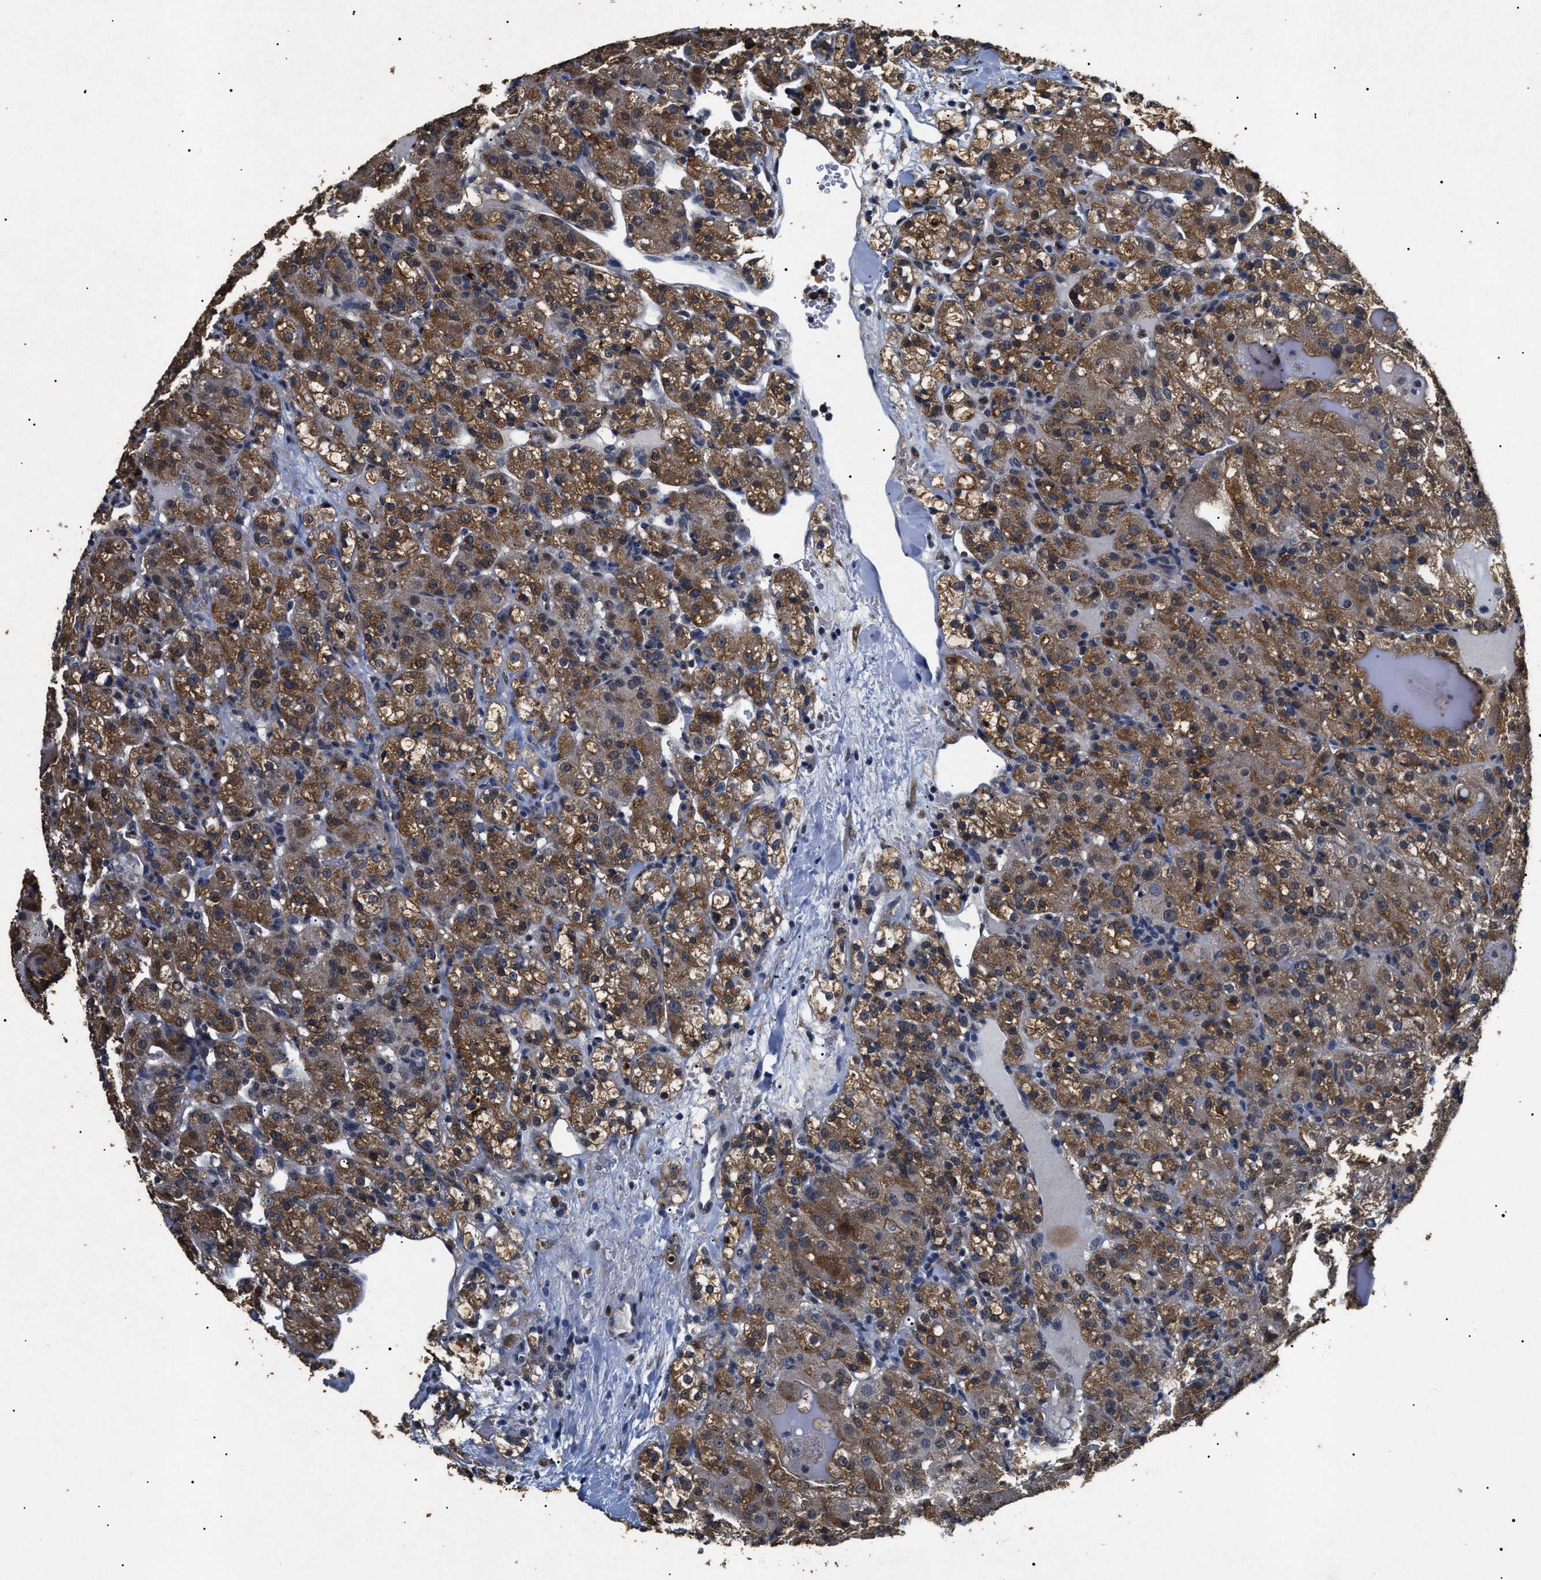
{"staining": {"intensity": "moderate", "quantity": ">75%", "location": "cytoplasmic/membranous"}, "tissue": "renal cancer", "cell_type": "Tumor cells", "image_type": "cancer", "snomed": [{"axis": "morphology", "description": "Normal tissue, NOS"}, {"axis": "morphology", "description": "Adenocarcinoma, NOS"}, {"axis": "topography", "description": "Kidney"}], "caption": "The photomicrograph demonstrates immunohistochemical staining of renal cancer (adenocarcinoma). There is moderate cytoplasmic/membranous expression is present in approximately >75% of tumor cells.", "gene": "ANP32E", "patient": {"sex": "male", "age": 61}}